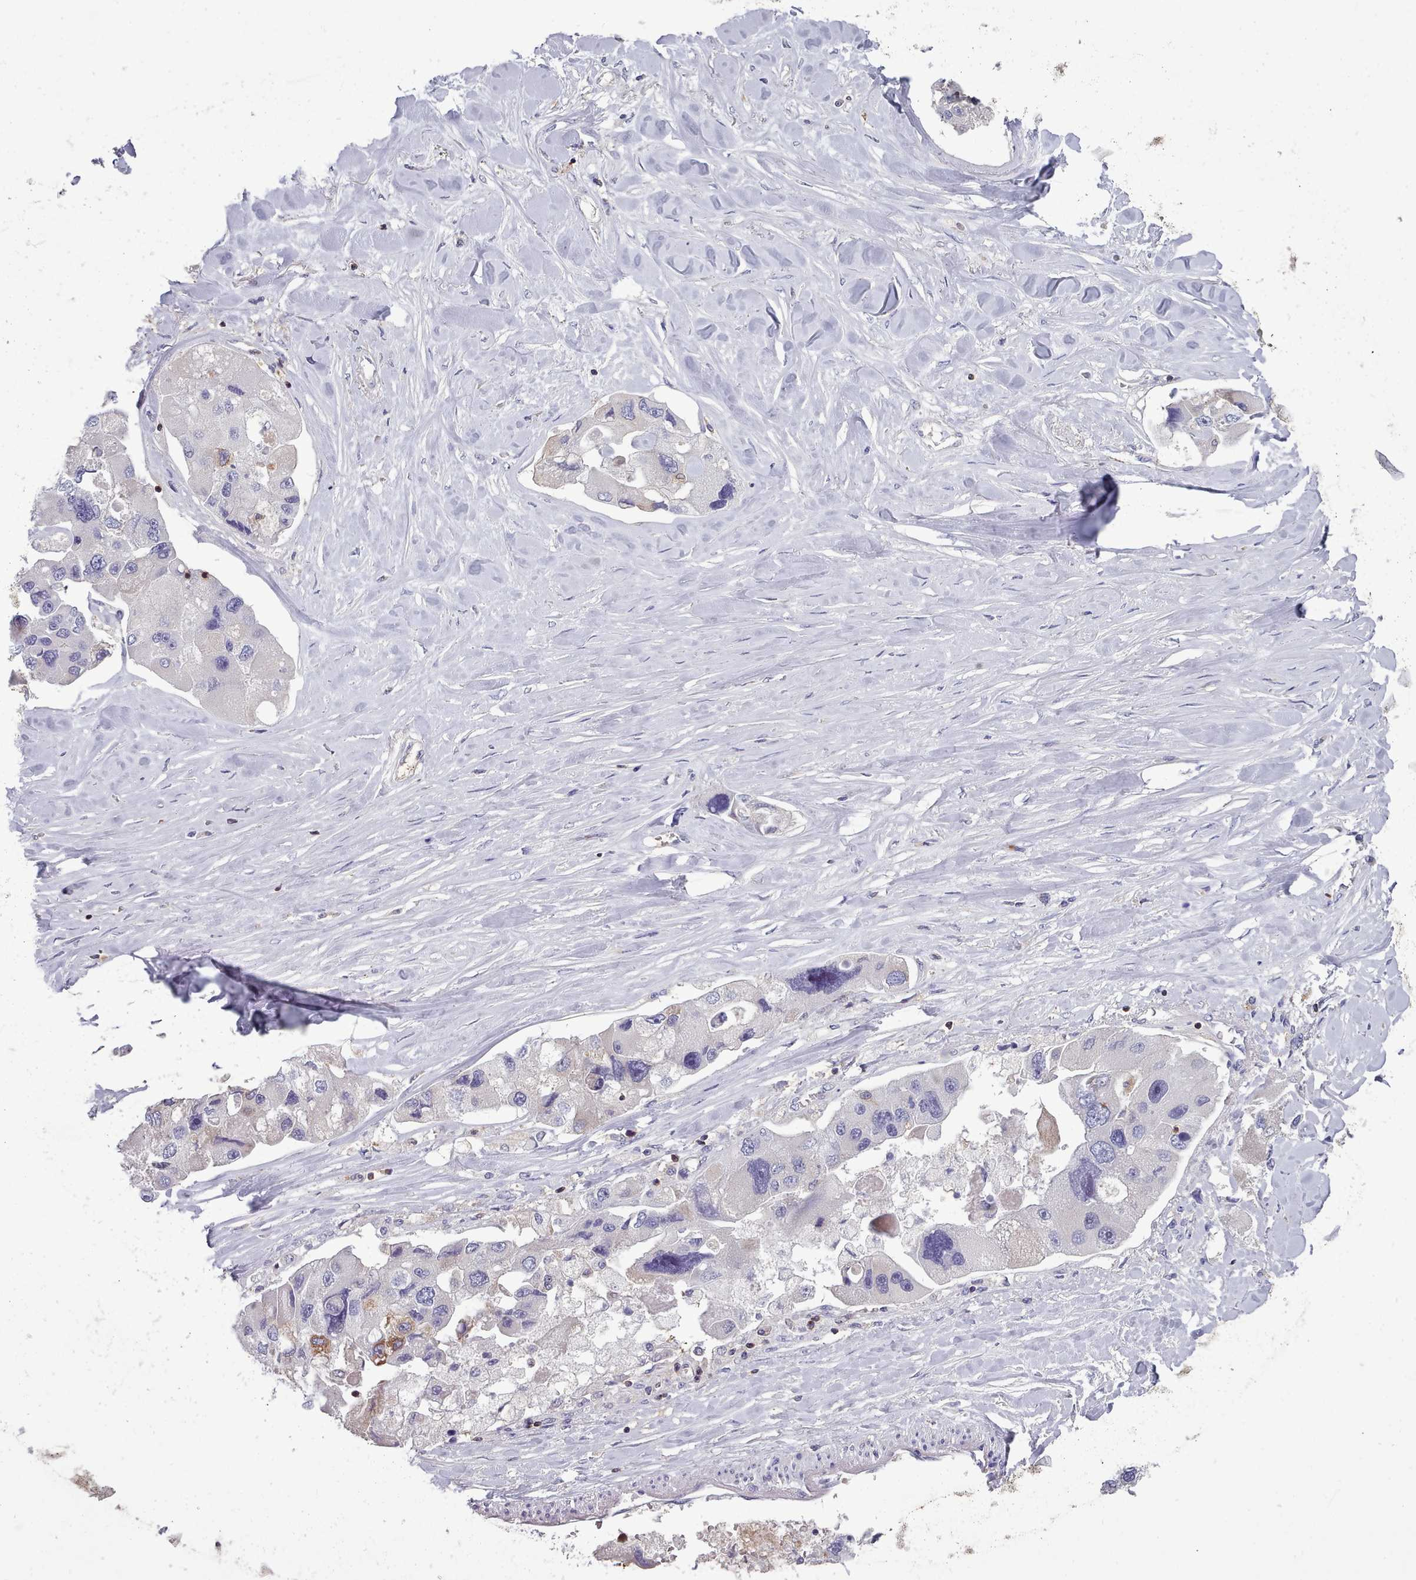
{"staining": {"intensity": "negative", "quantity": "none", "location": "none"}, "tissue": "lung cancer", "cell_type": "Tumor cells", "image_type": "cancer", "snomed": [{"axis": "morphology", "description": "Adenocarcinoma, NOS"}, {"axis": "topography", "description": "Lung"}], "caption": "The immunohistochemistry (IHC) photomicrograph has no significant staining in tumor cells of lung cancer tissue. (DAB immunohistochemistry with hematoxylin counter stain).", "gene": "RAC2", "patient": {"sex": "female", "age": 54}}